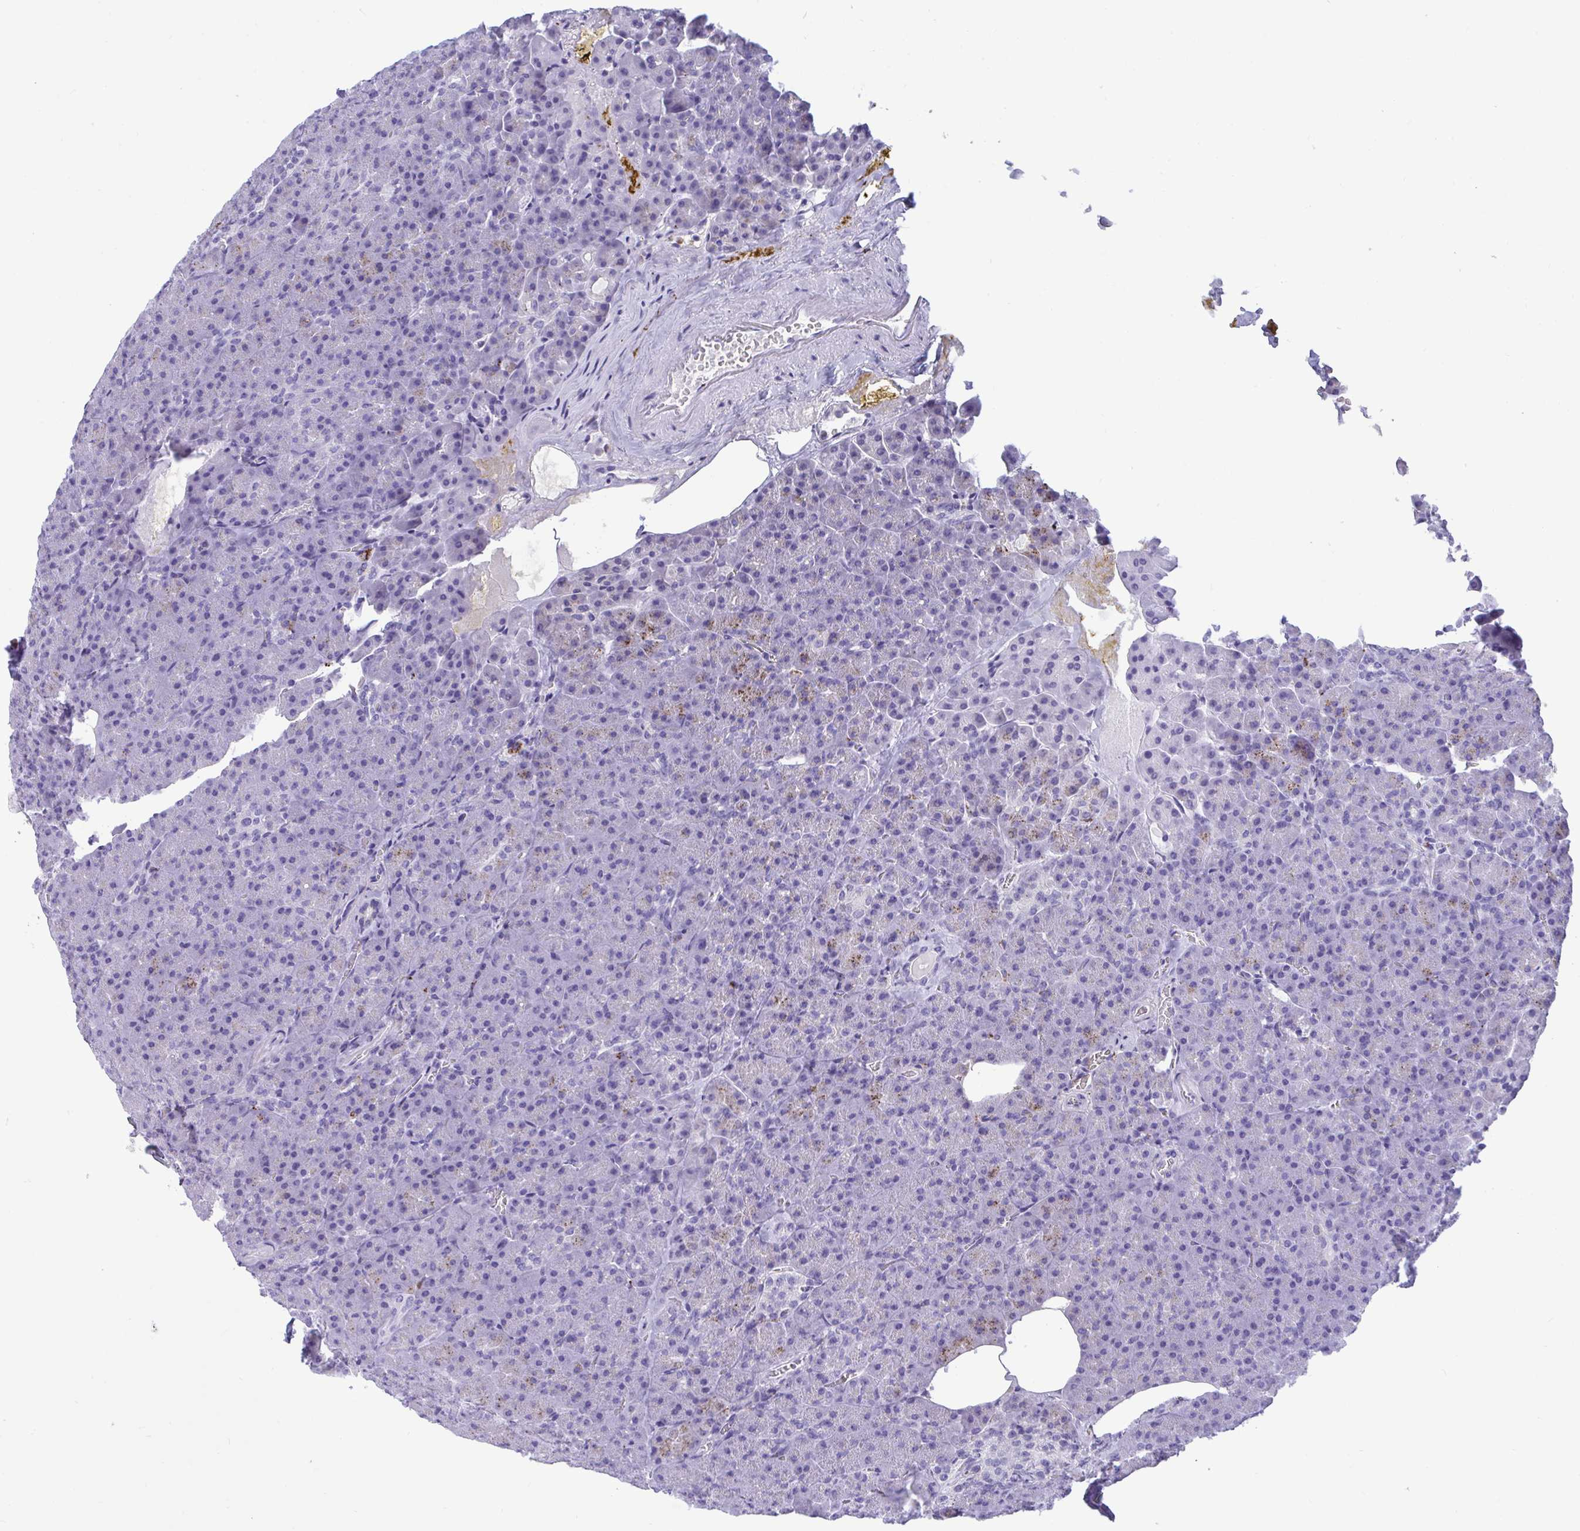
{"staining": {"intensity": "strong", "quantity": "<25%", "location": "cytoplasmic/membranous"}, "tissue": "pancreas", "cell_type": "Exocrine glandular cells", "image_type": "normal", "snomed": [{"axis": "morphology", "description": "Normal tissue, NOS"}, {"axis": "topography", "description": "Pancreas"}], "caption": "Protein expression analysis of normal pancreas displays strong cytoplasmic/membranous staining in about <25% of exocrine glandular cells. The protein of interest is stained brown, and the nuclei are stained in blue (DAB IHC with brightfield microscopy, high magnification).", "gene": "CPVL", "patient": {"sex": "female", "age": 74}}